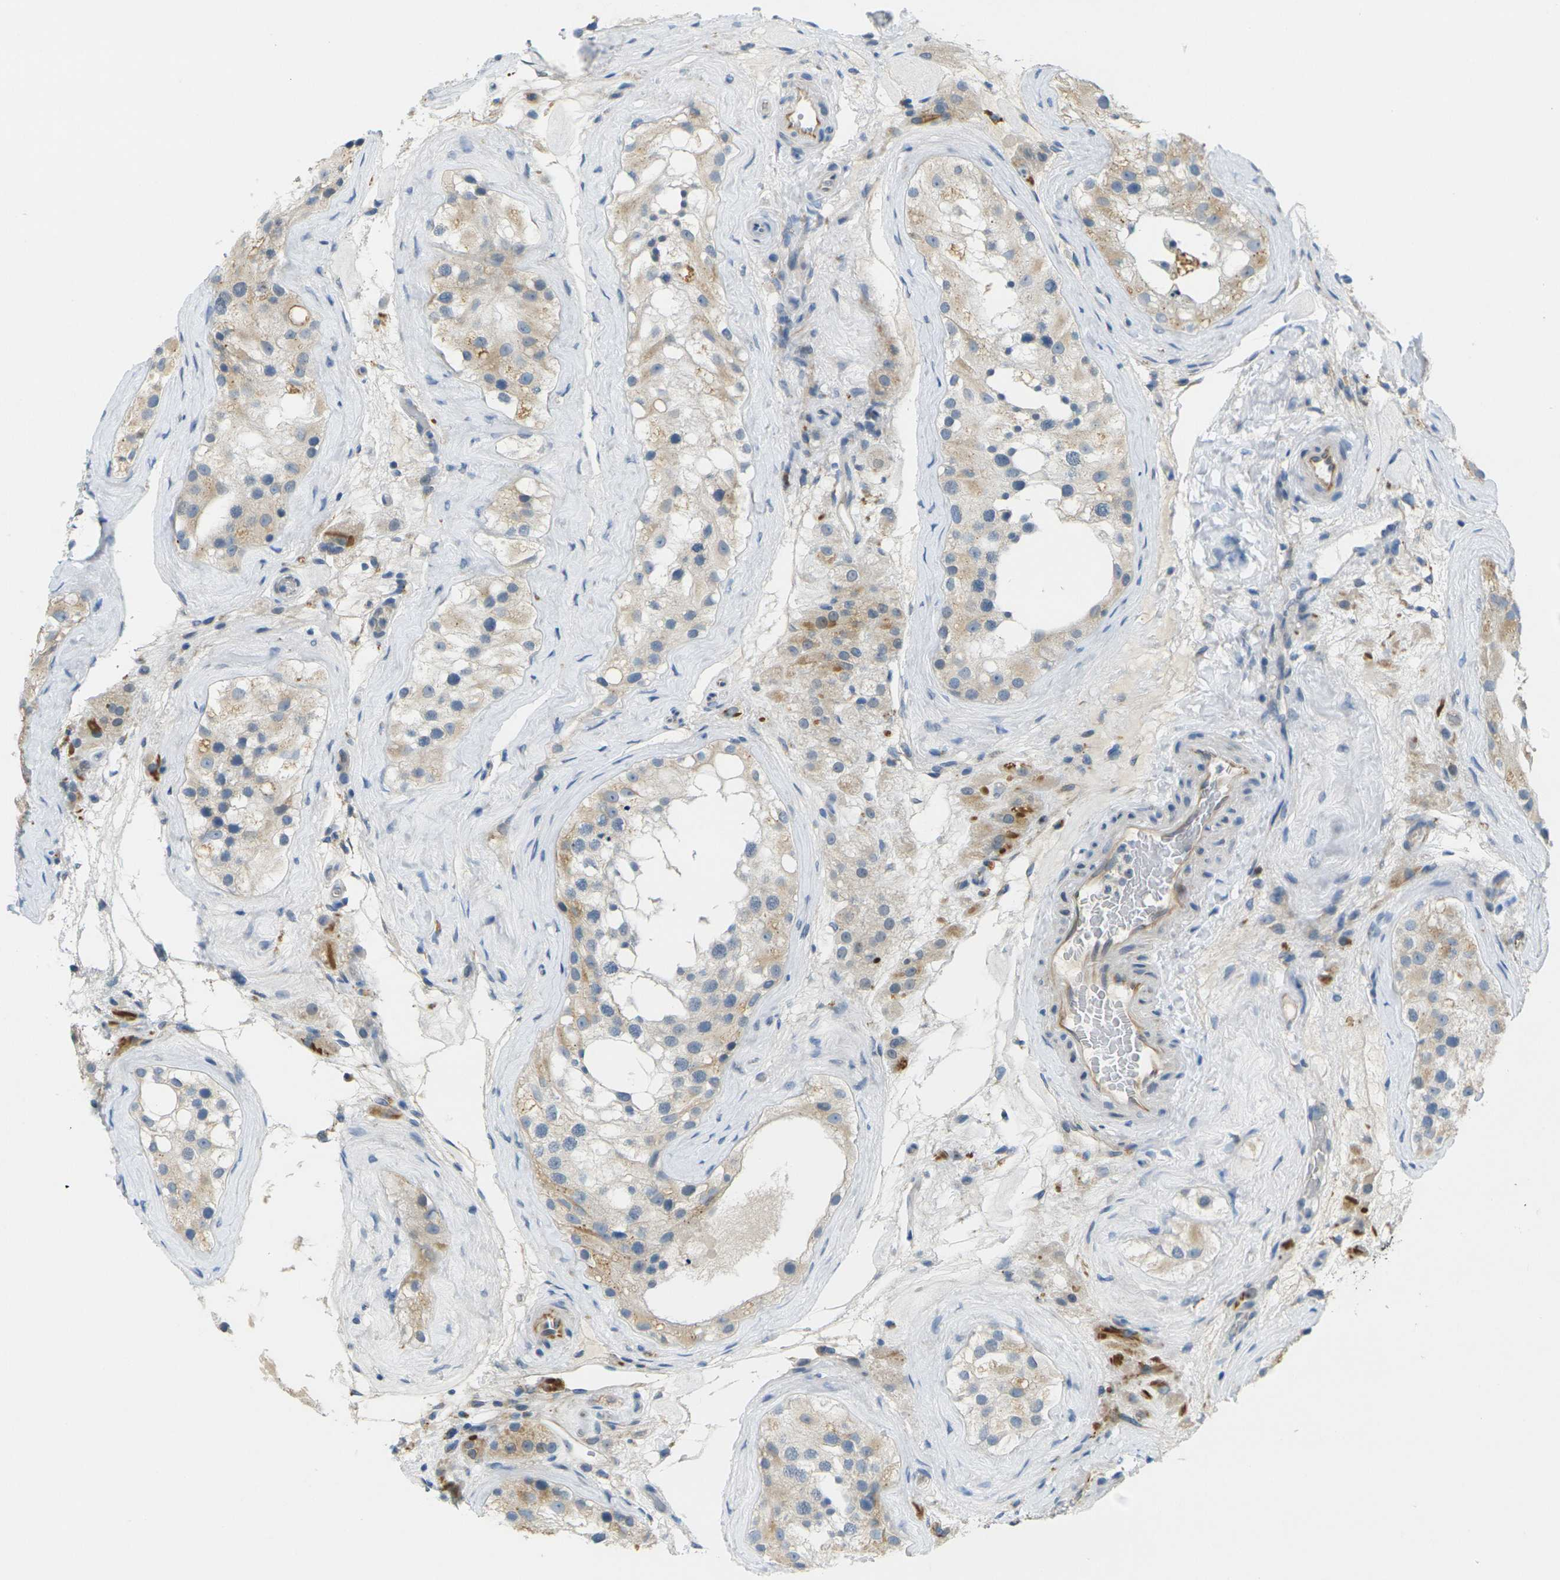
{"staining": {"intensity": "weak", "quantity": ">75%", "location": "cytoplasmic/membranous"}, "tissue": "testis", "cell_type": "Cells in seminiferous ducts", "image_type": "normal", "snomed": [{"axis": "morphology", "description": "Normal tissue, NOS"}, {"axis": "morphology", "description": "Seminoma, NOS"}, {"axis": "topography", "description": "Testis"}], "caption": "DAB immunohistochemical staining of benign testis displays weak cytoplasmic/membranous protein positivity in approximately >75% of cells in seminiferous ducts.", "gene": "CYP2C8", "patient": {"sex": "male", "age": 71}}